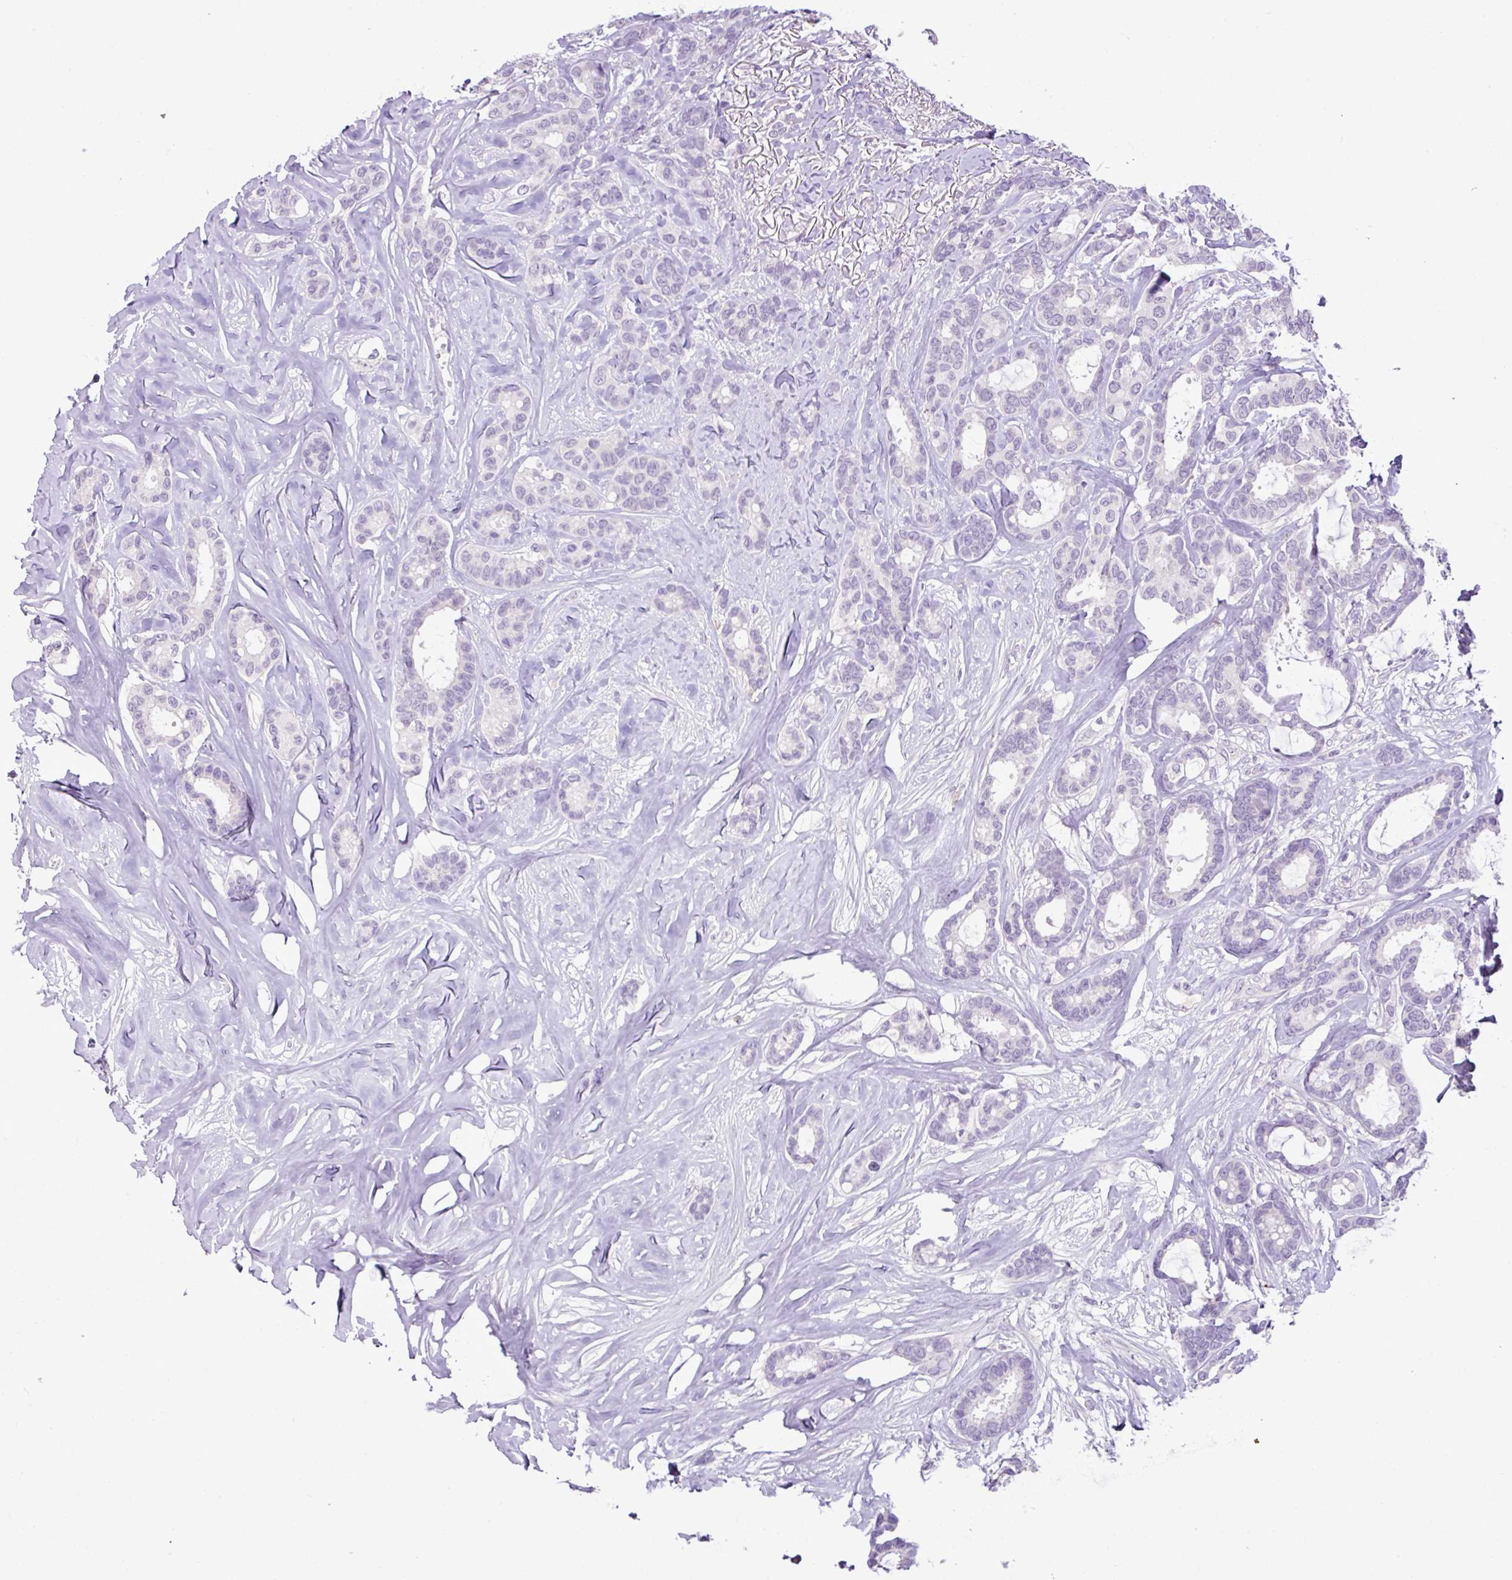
{"staining": {"intensity": "negative", "quantity": "none", "location": "none"}, "tissue": "breast cancer", "cell_type": "Tumor cells", "image_type": "cancer", "snomed": [{"axis": "morphology", "description": "Duct carcinoma"}, {"axis": "topography", "description": "Breast"}], "caption": "An image of human breast cancer (intraductal carcinoma) is negative for staining in tumor cells.", "gene": "HTR3E", "patient": {"sex": "female", "age": 87}}